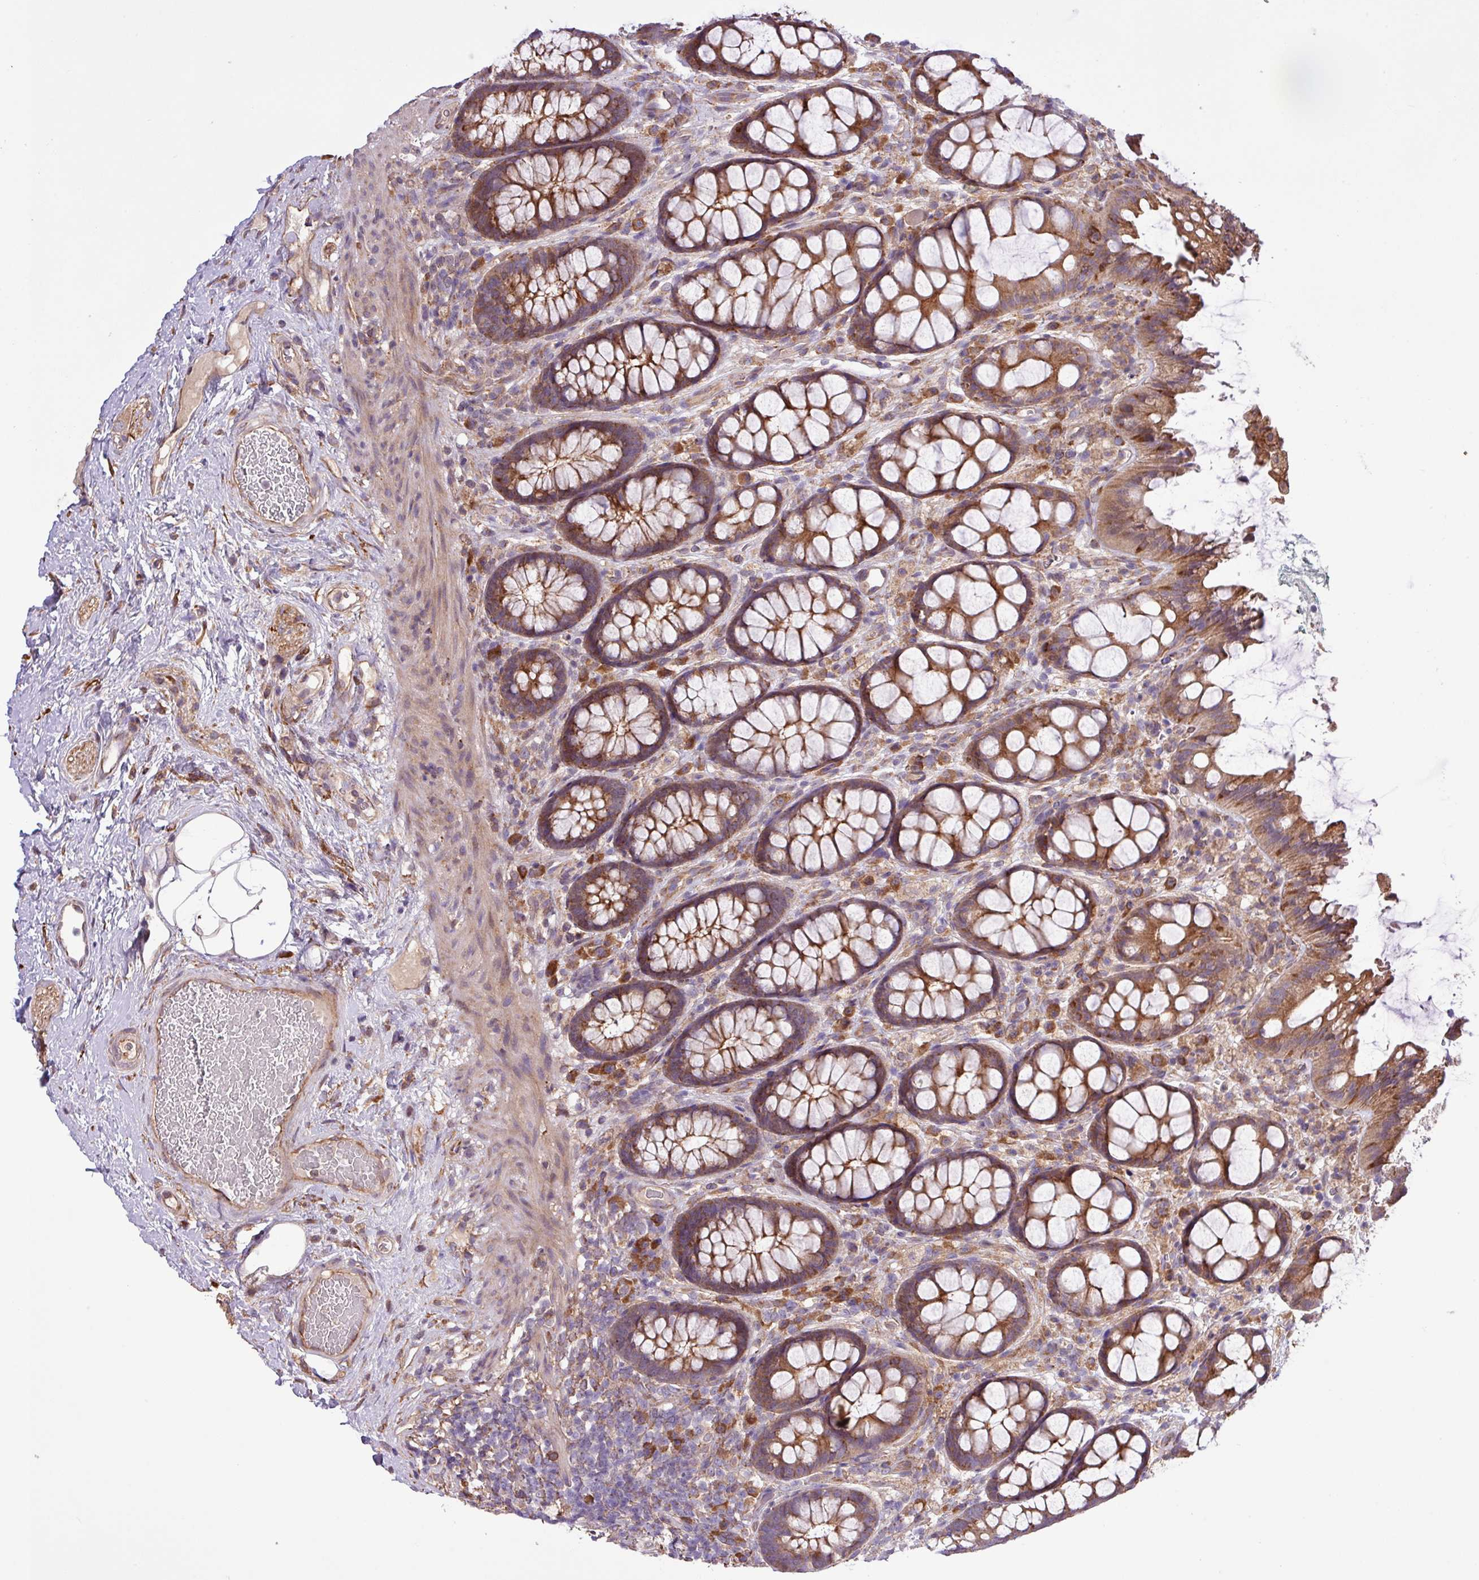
{"staining": {"intensity": "strong", "quantity": ">75%", "location": "cytoplasmic/membranous"}, "tissue": "rectum", "cell_type": "Glandular cells", "image_type": "normal", "snomed": [{"axis": "morphology", "description": "Normal tissue, NOS"}, {"axis": "topography", "description": "Rectum"}], "caption": "Immunohistochemistry micrograph of unremarkable rectum: human rectum stained using IHC shows high levels of strong protein expression localized specifically in the cytoplasmic/membranous of glandular cells, appearing as a cytoplasmic/membranous brown color.", "gene": "MEGF6", "patient": {"sex": "female", "age": 67}}